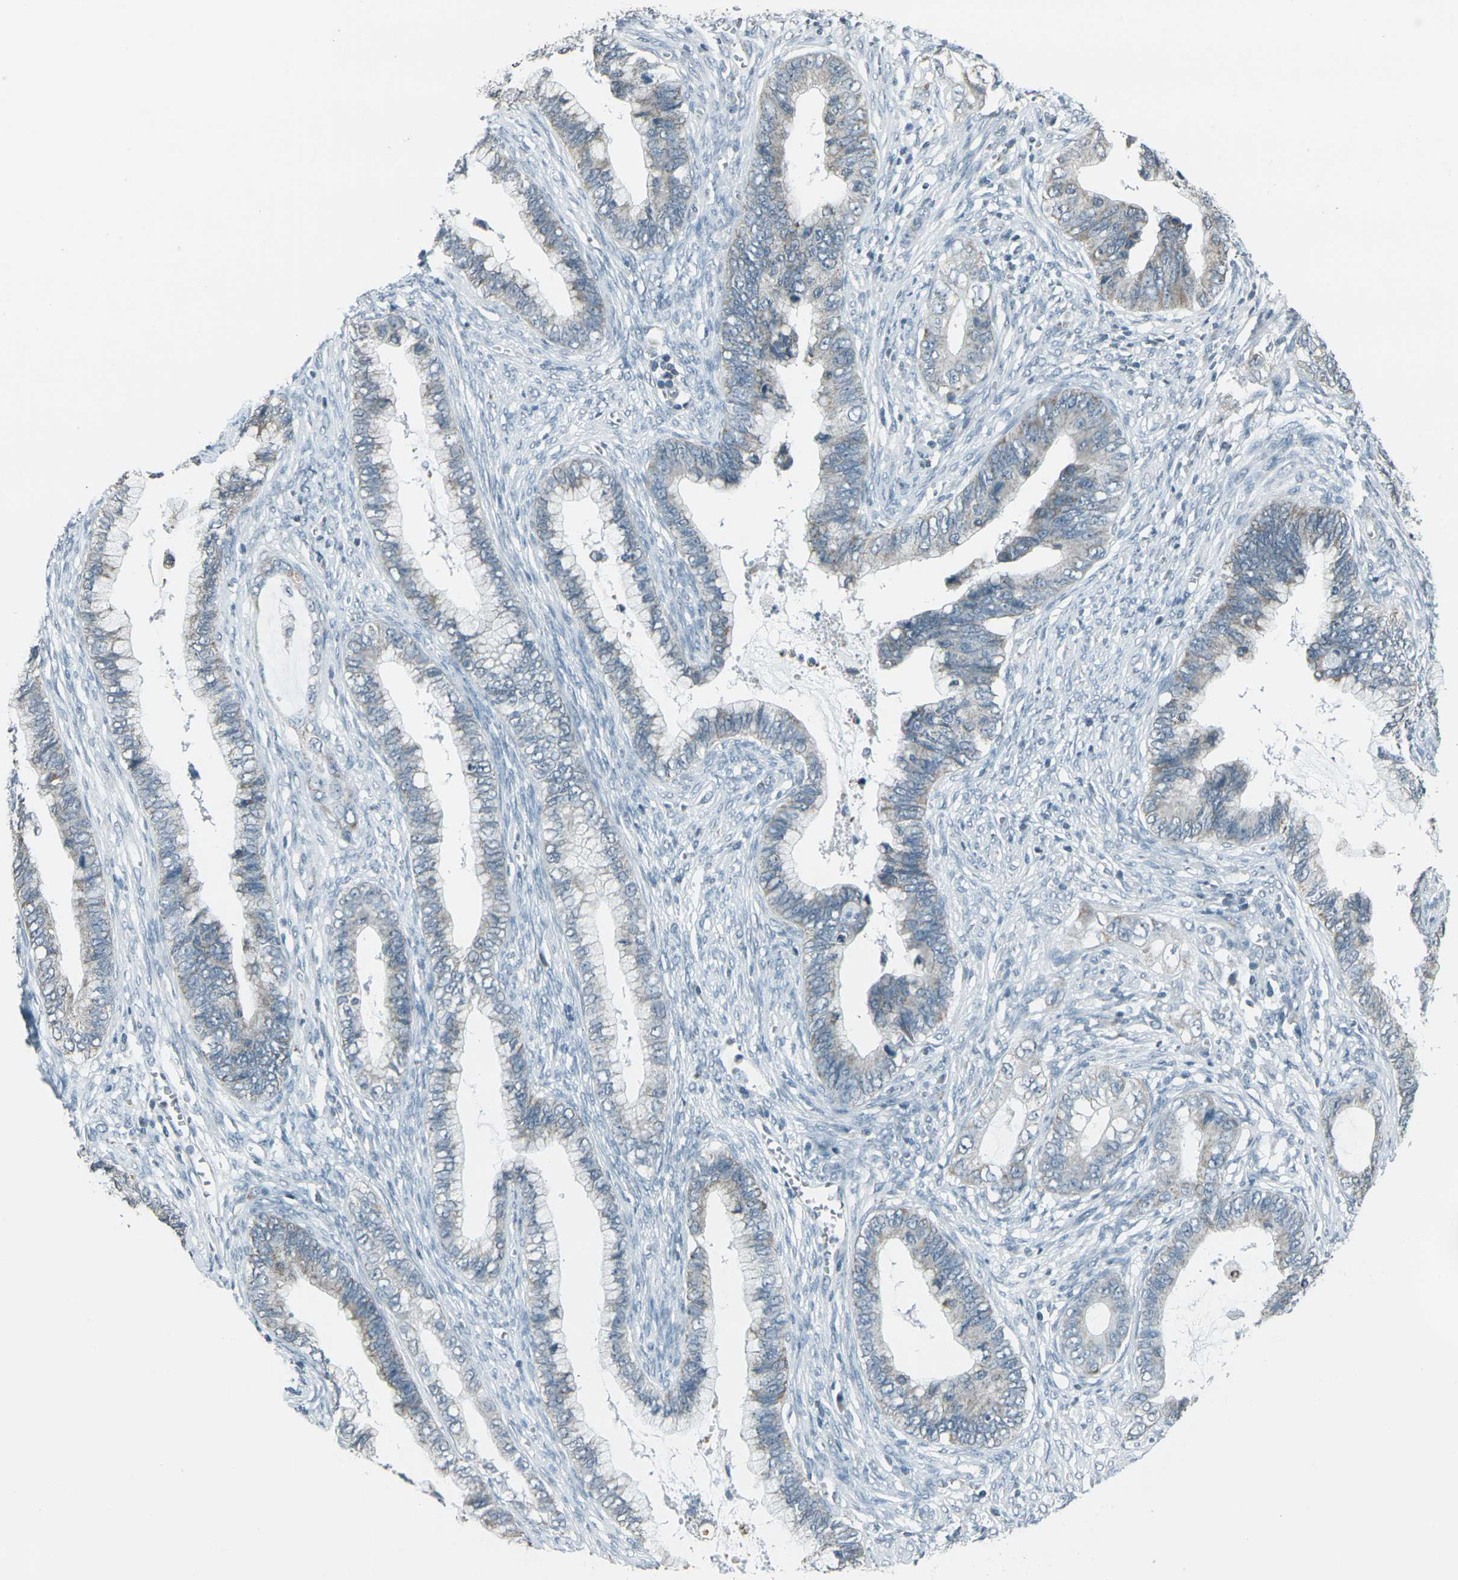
{"staining": {"intensity": "negative", "quantity": "none", "location": "none"}, "tissue": "cervical cancer", "cell_type": "Tumor cells", "image_type": "cancer", "snomed": [{"axis": "morphology", "description": "Adenocarcinoma, NOS"}, {"axis": "topography", "description": "Cervix"}], "caption": "This is an immunohistochemistry (IHC) image of cervical cancer (adenocarcinoma). There is no staining in tumor cells.", "gene": "H2BC1", "patient": {"sex": "female", "age": 44}}